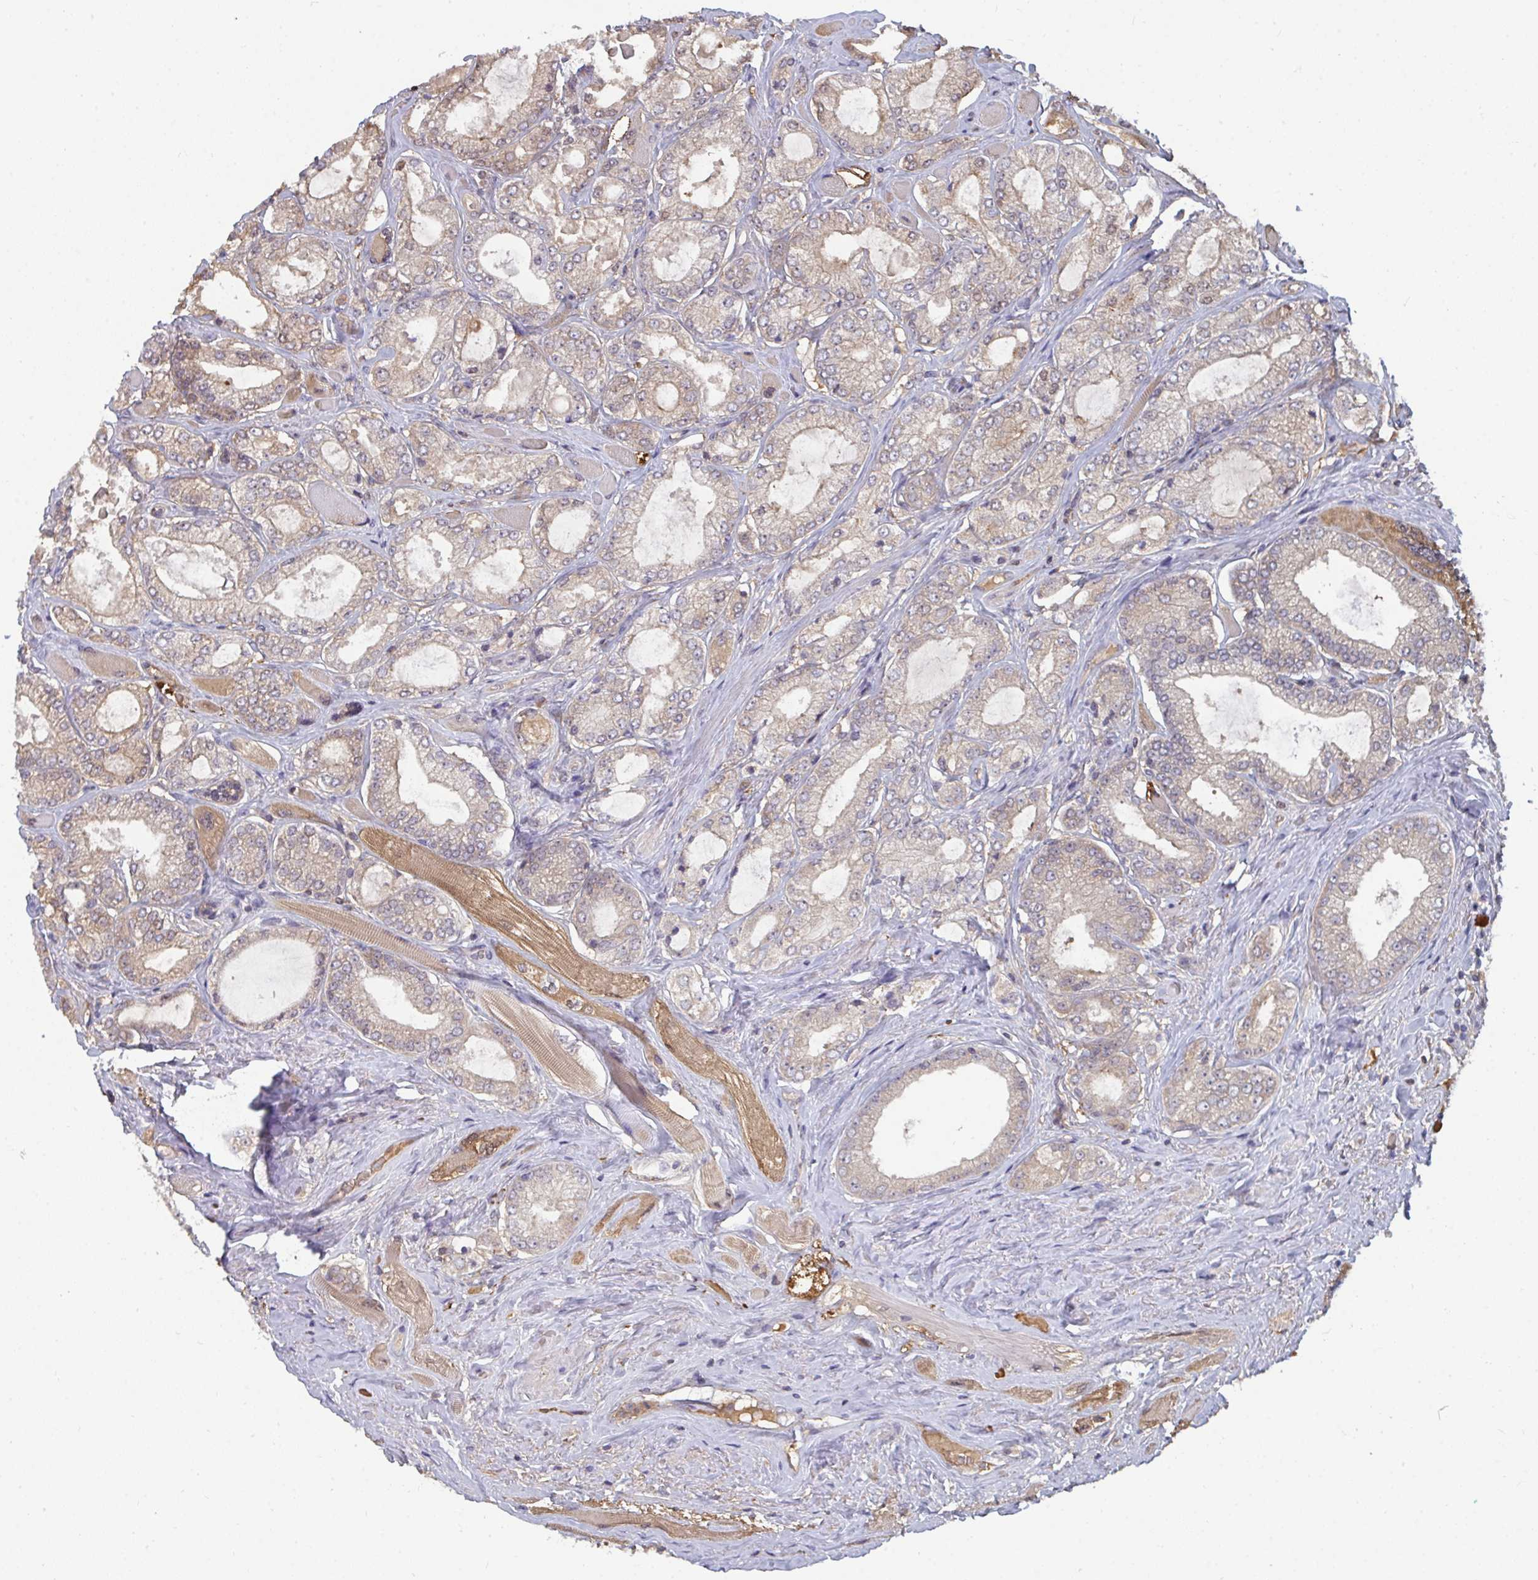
{"staining": {"intensity": "weak", "quantity": "25%-75%", "location": "cytoplasmic/membranous"}, "tissue": "prostate cancer", "cell_type": "Tumor cells", "image_type": "cancer", "snomed": [{"axis": "morphology", "description": "Adenocarcinoma, High grade"}, {"axis": "topography", "description": "Prostate"}], "caption": "A brown stain highlights weak cytoplasmic/membranous positivity of a protein in human prostate cancer (adenocarcinoma (high-grade)) tumor cells.", "gene": "TTC9C", "patient": {"sex": "male", "age": 68}}